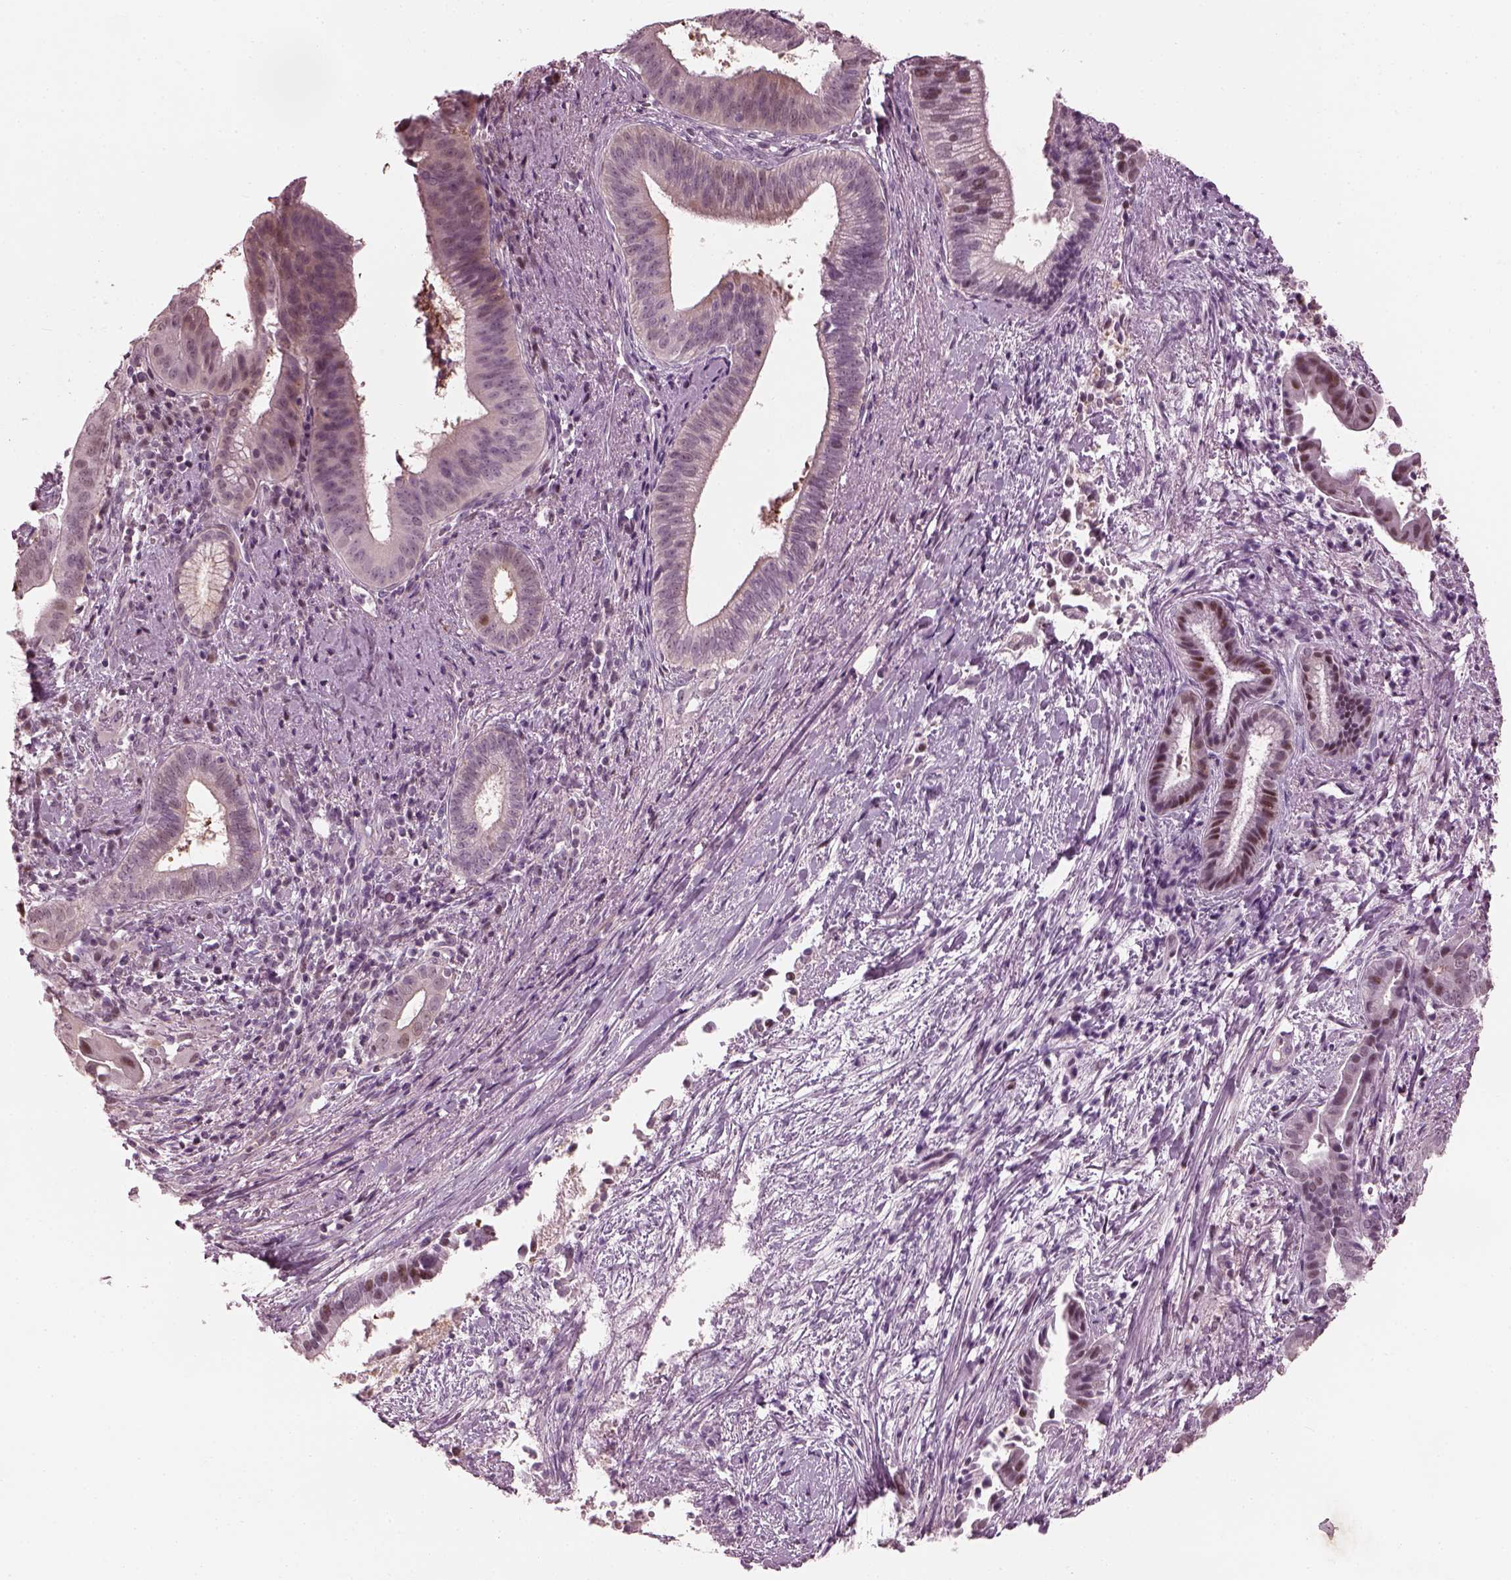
{"staining": {"intensity": "moderate", "quantity": "<25%", "location": "nuclear"}, "tissue": "pancreatic cancer", "cell_type": "Tumor cells", "image_type": "cancer", "snomed": [{"axis": "morphology", "description": "Adenocarcinoma, NOS"}, {"axis": "topography", "description": "Pancreas"}], "caption": "A brown stain shows moderate nuclear positivity of a protein in human adenocarcinoma (pancreatic) tumor cells.", "gene": "BFSP1", "patient": {"sex": "male", "age": 61}}